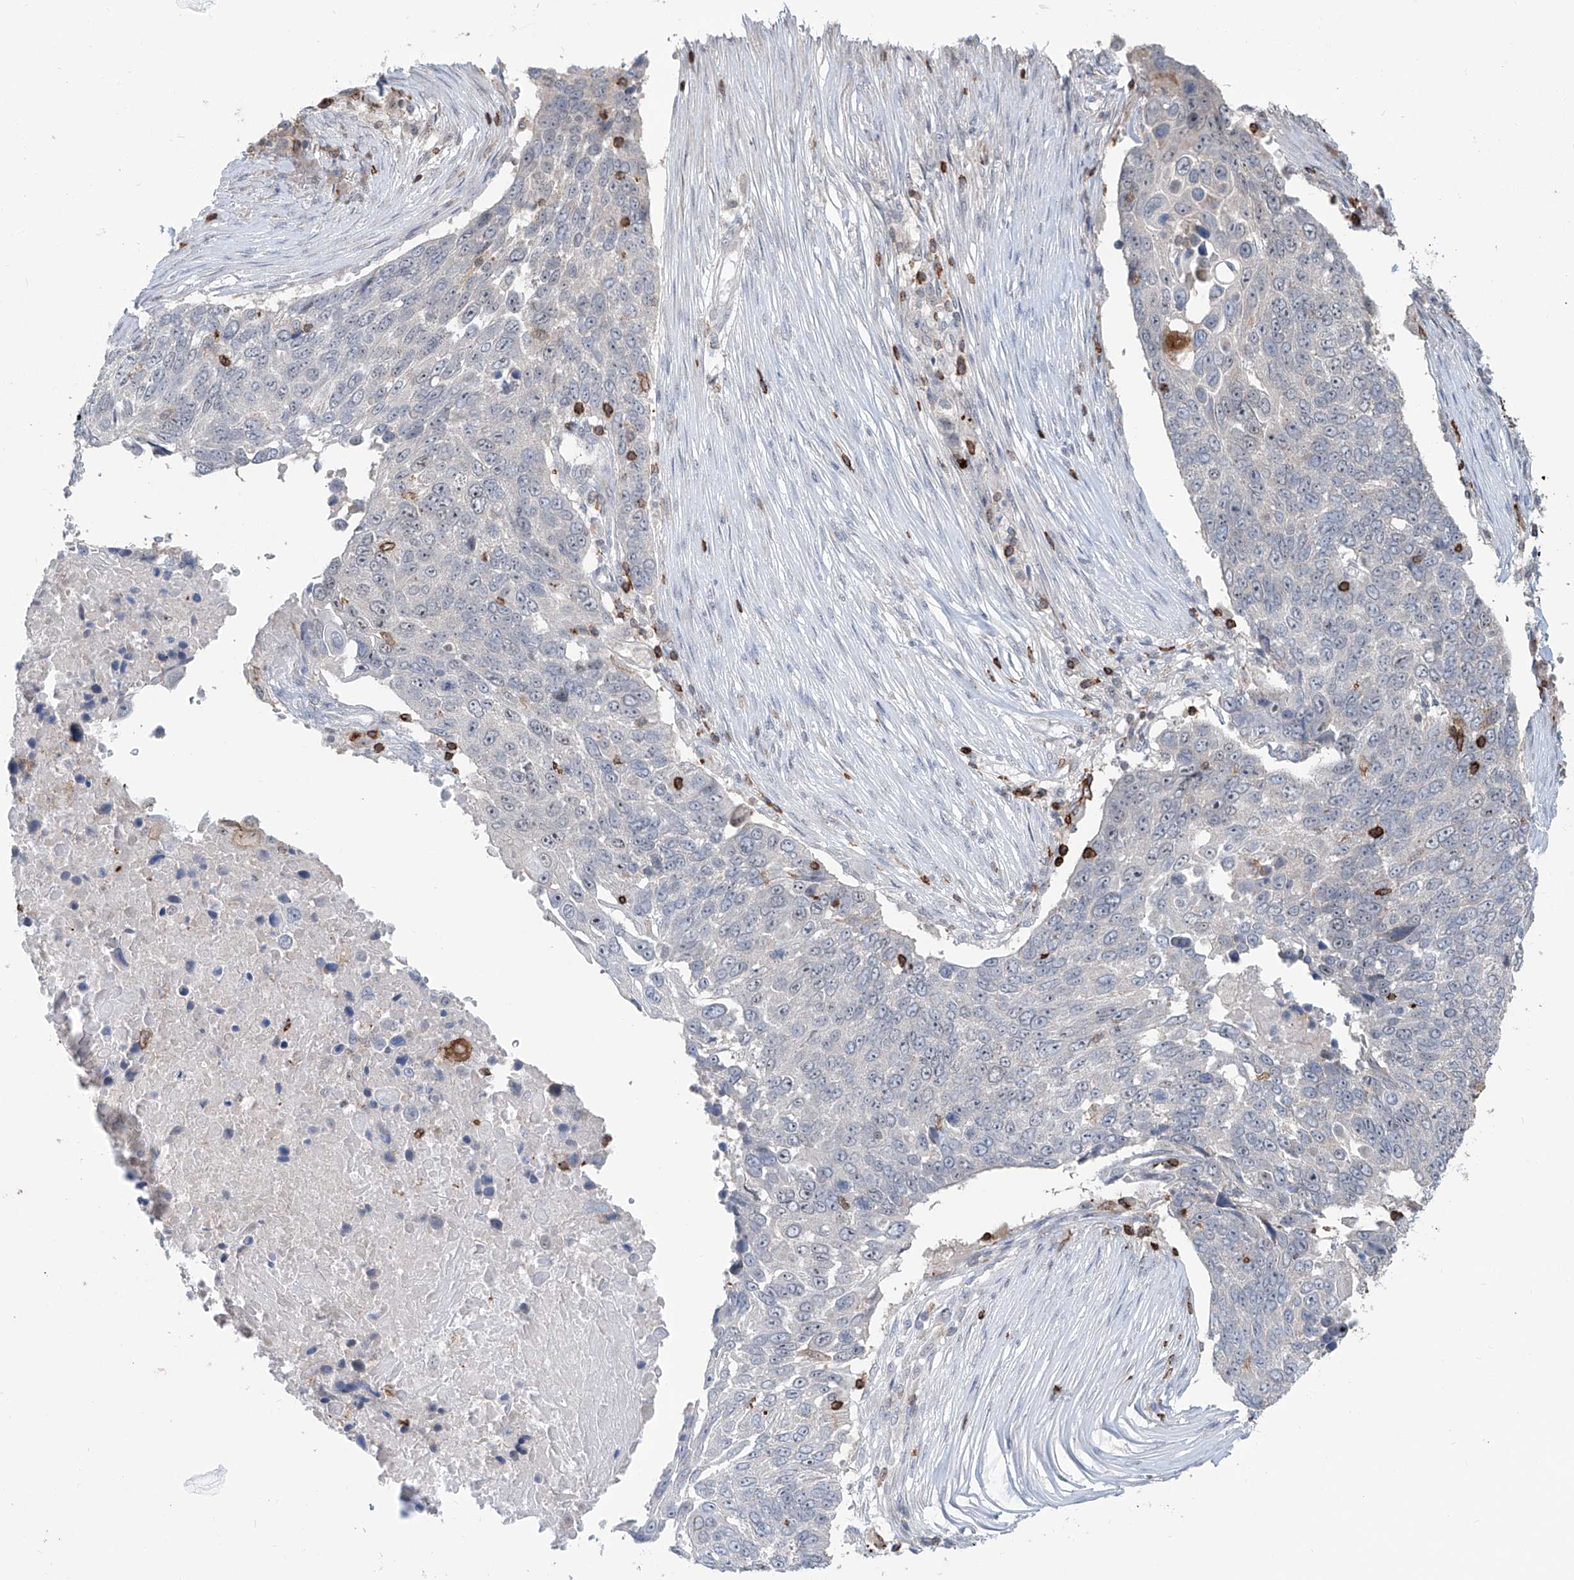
{"staining": {"intensity": "negative", "quantity": "none", "location": "none"}, "tissue": "lung cancer", "cell_type": "Tumor cells", "image_type": "cancer", "snomed": [{"axis": "morphology", "description": "Squamous cell carcinoma, NOS"}, {"axis": "topography", "description": "Lung"}], "caption": "Lung cancer was stained to show a protein in brown. There is no significant expression in tumor cells.", "gene": "ZBTB48", "patient": {"sex": "male", "age": 66}}